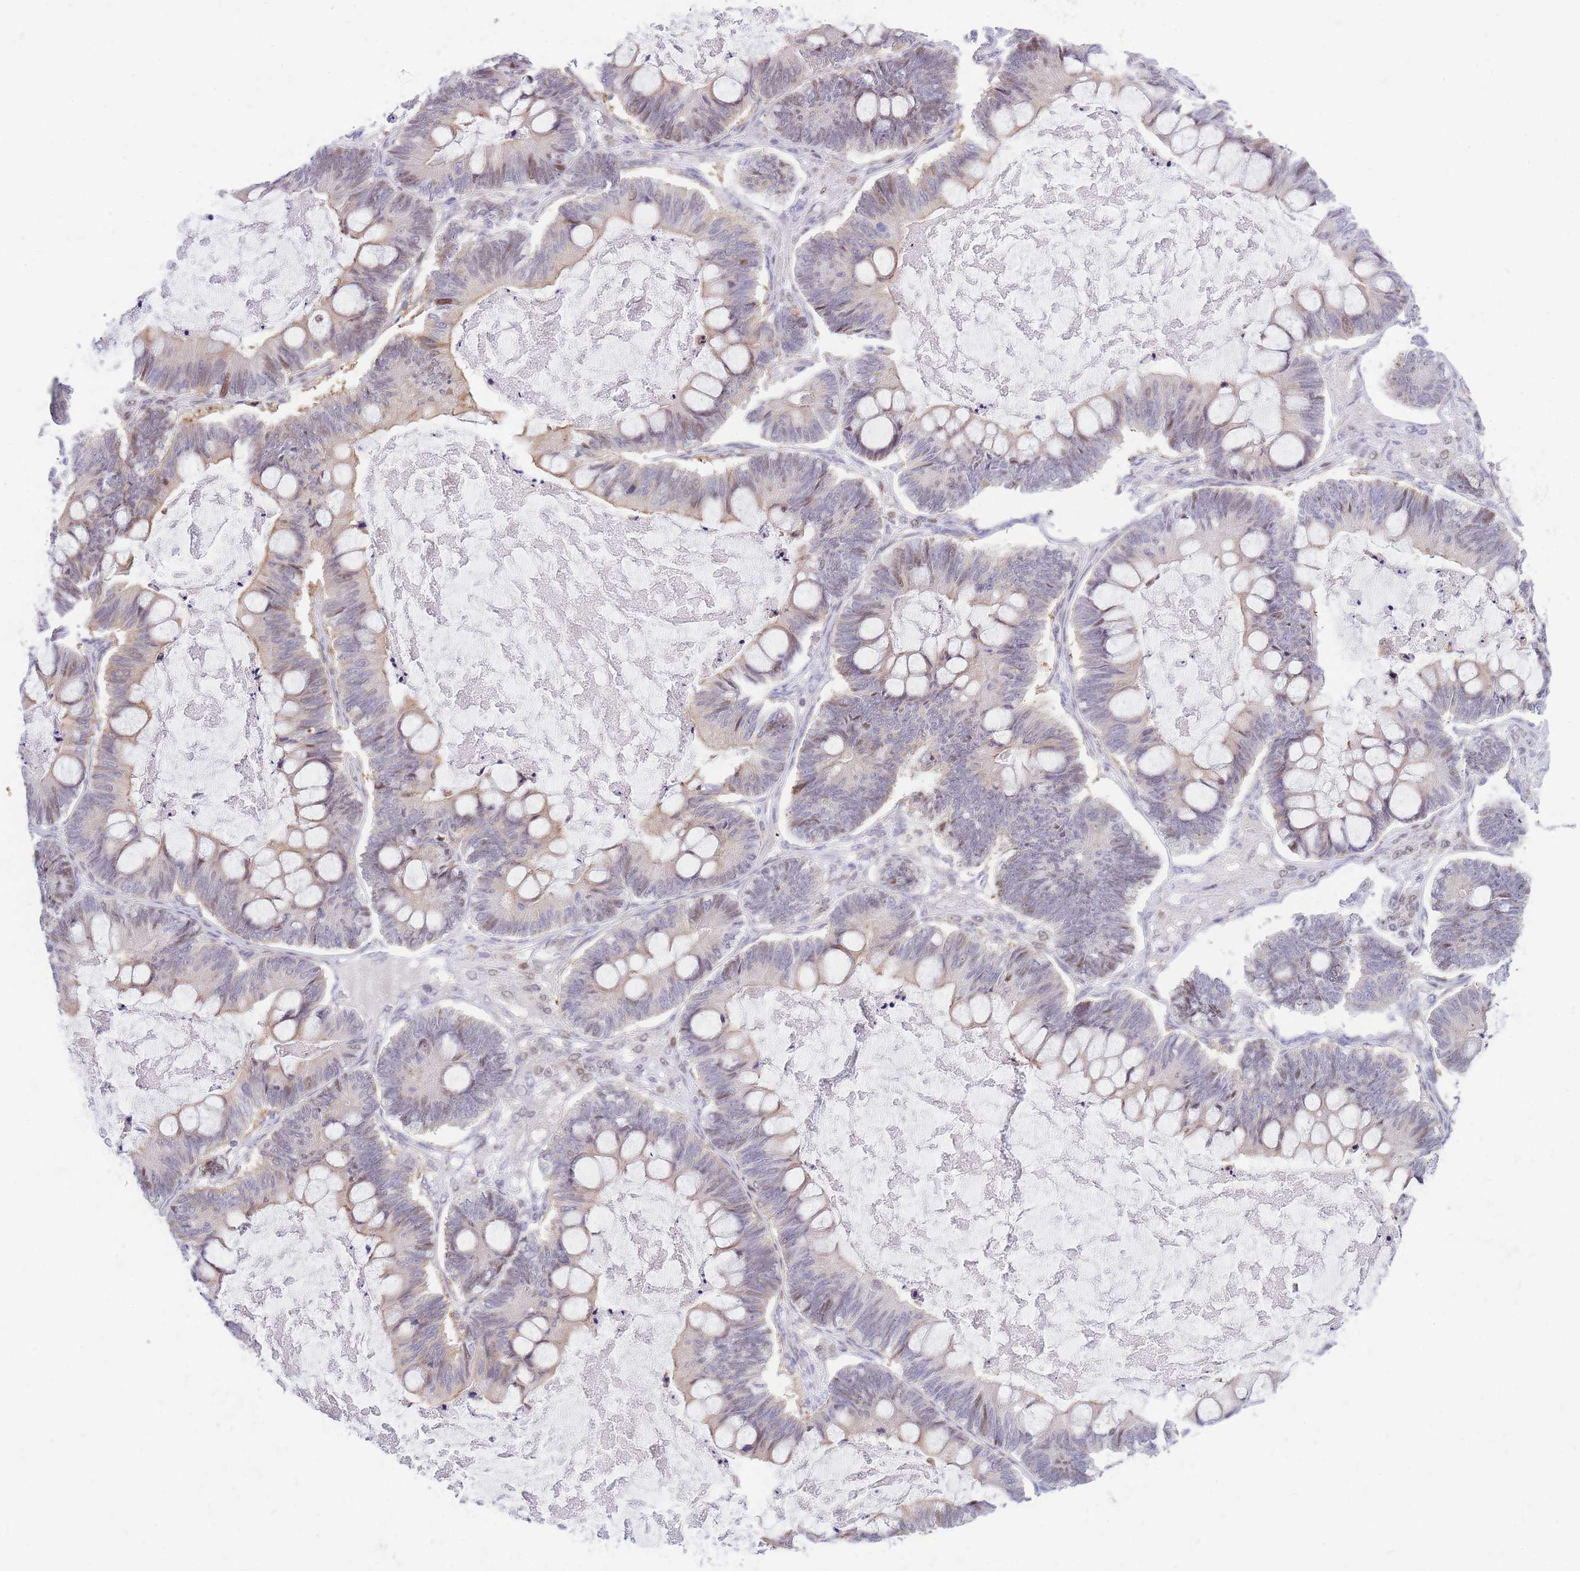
{"staining": {"intensity": "weak", "quantity": "<25%", "location": "cytoplasmic/membranous,nuclear"}, "tissue": "ovarian cancer", "cell_type": "Tumor cells", "image_type": "cancer", "snomed": [{"axis": "morphology", "description": "Cystadenocarcinoma, mucinous, NOS"}, {"axis": "topography", "description": "Ovary"}], "caption": "Immunohistochemistry (IHC) of human ovarian mucinous cystadenocarcinoma shows no positivity in tumor cells. (Immunohistochemistry, brightfield microscopy, high magnification).", "gene": "CRACD", "patient": {"sex": "female", "age": 61}}